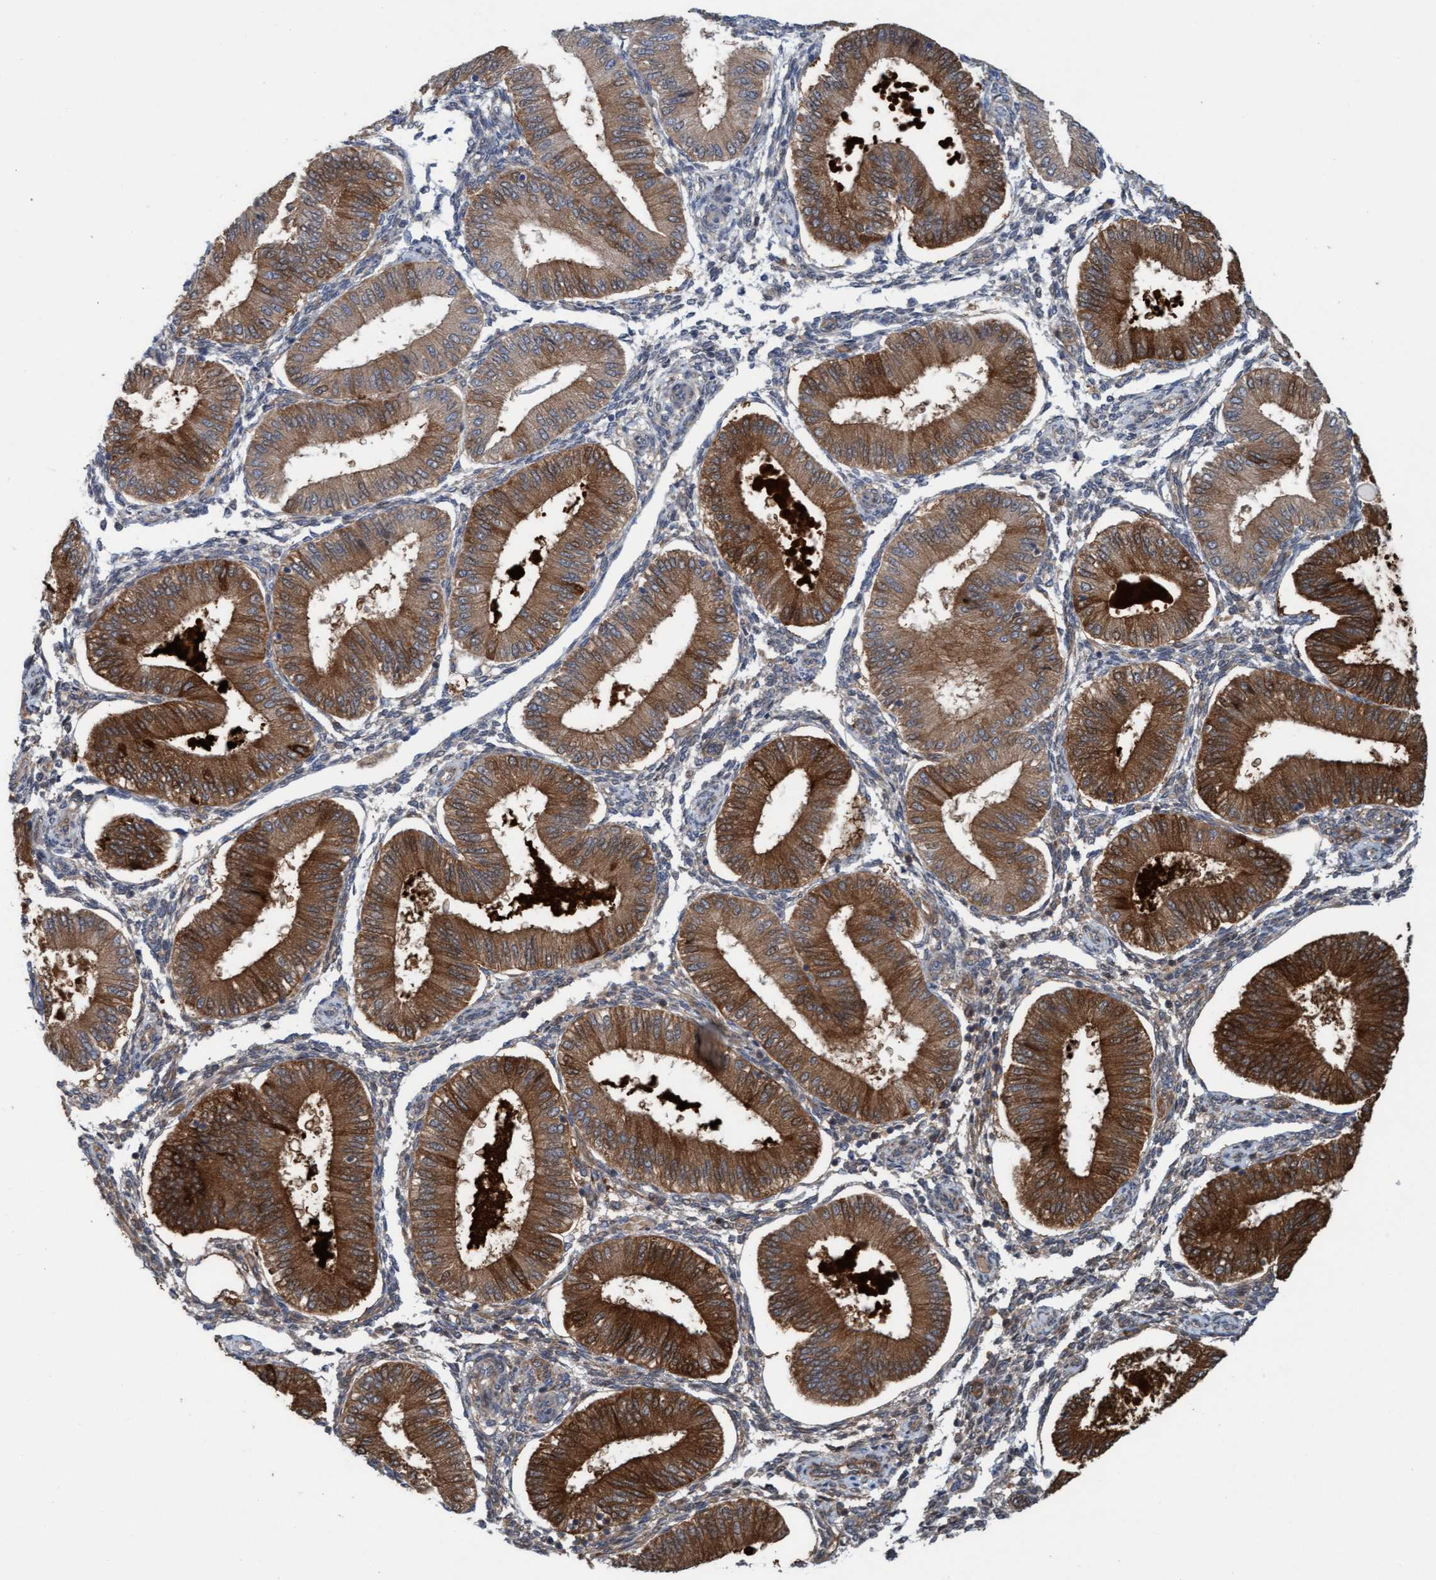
{"staining": {"intensity": "weak", "quantity": "<25%", "location": "cytoplasmic/membranous"}, "tissue": "endometrium", "cell_type": "Cells in endometrial stroma", "image_type": "normal", "snomed": [{"axis": "morphology", "description": "Normal tissue, NOS"}, {"axis": "topography", "description": "Endometrium"}], "caption": "Image shows no protein staining in cells in endometrial stroma of benign endometrium. (DAB IHC with hematoxylin counter stain).", "gene": "KLHL25", "patient": {"sex": "female", "age": 39}}